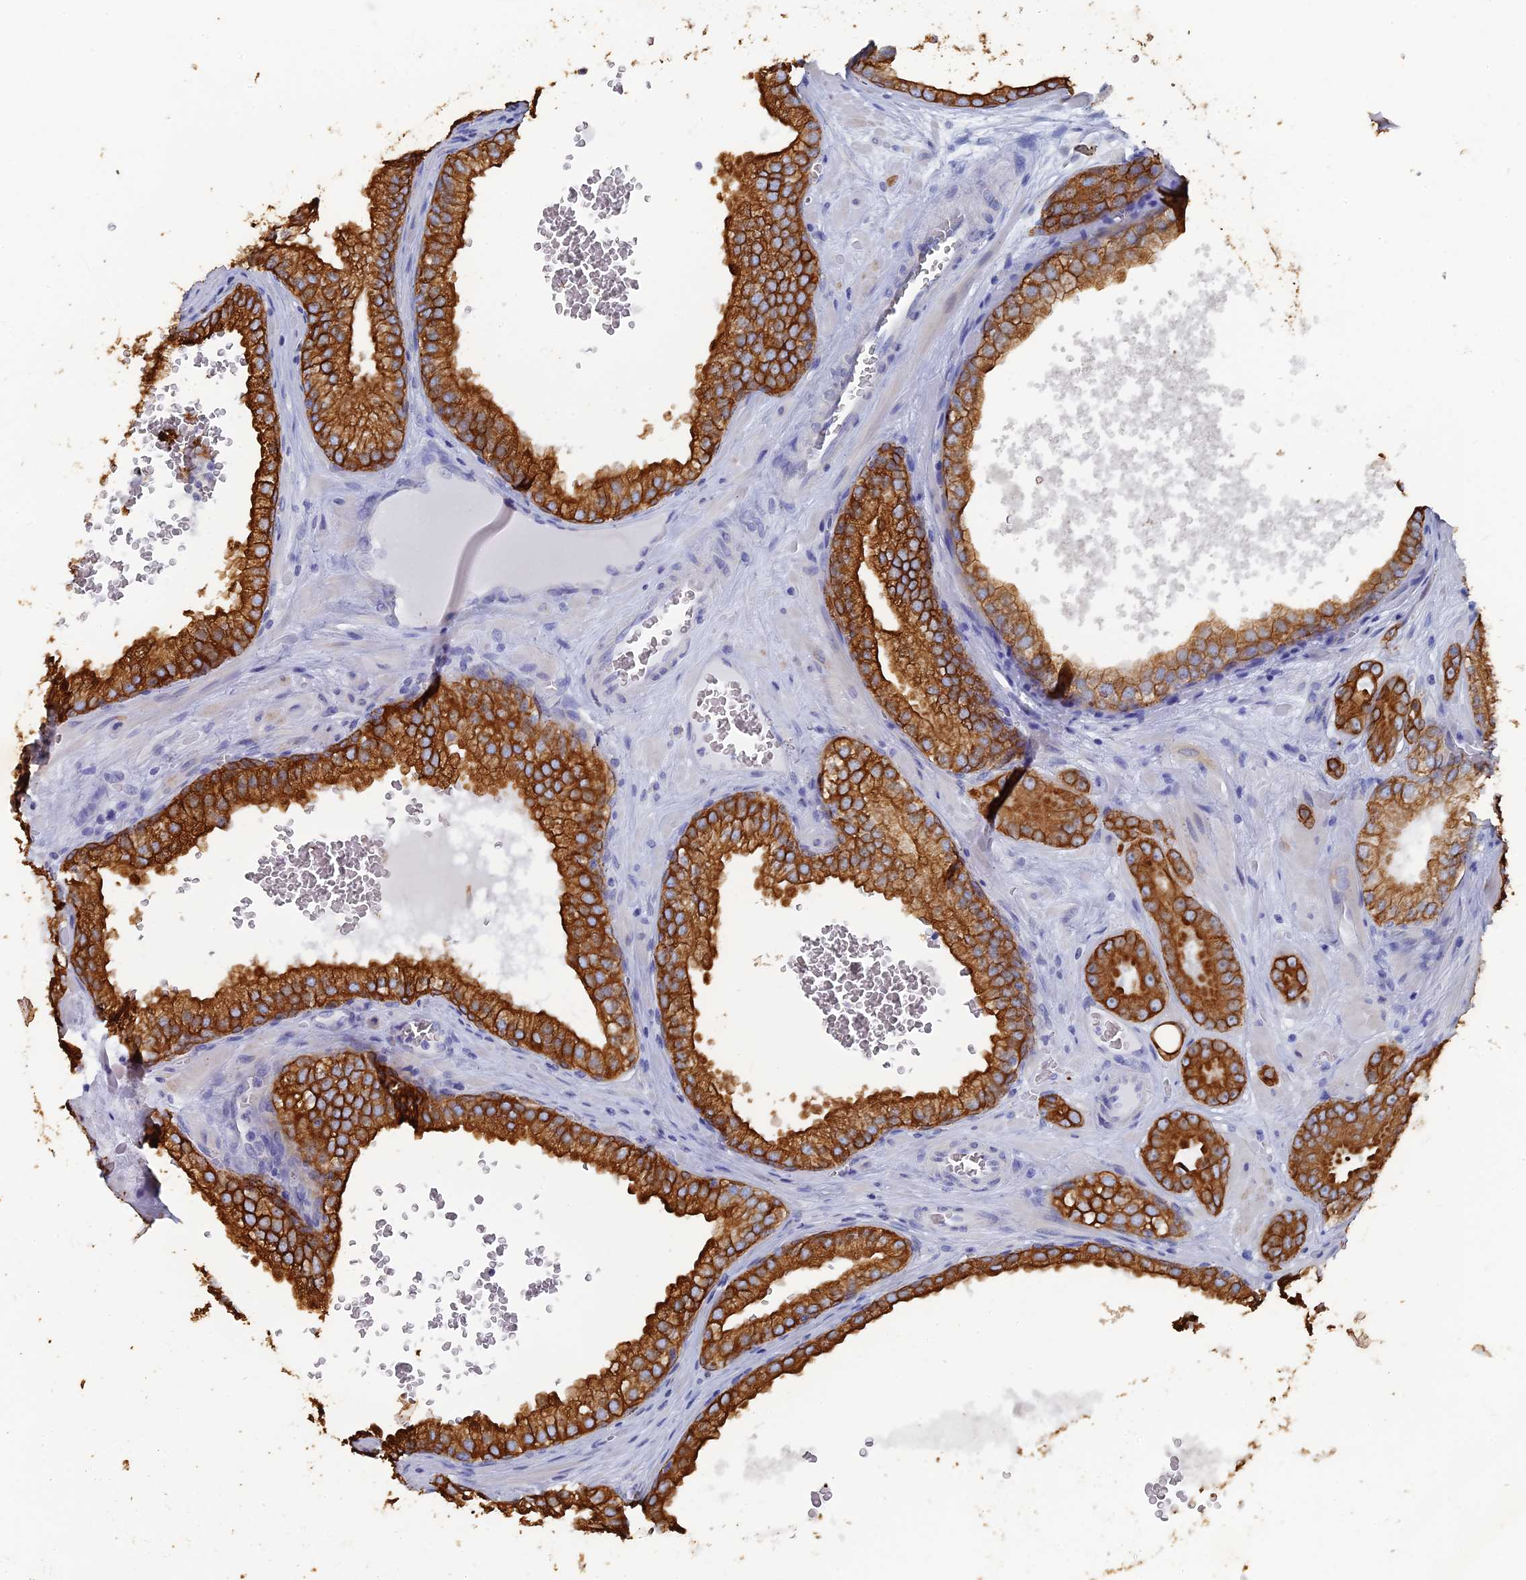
{"staining": {"intensity": "strong", "quantity": ">75%", "location": "cytoplasmic/membranous"}, "tissue": "prostate cancer", "cell_type": "Tumor cells", "image_type": "cancer", "snomed": [{"axis": "morphology", "description": "Adenocarcinoma, Low grade"}, {"axis": "topography", "description": "Prostate"}], "caption": "DAB immunohistochemical staining of prostate cancer demonstrates strong cytoplasmic/membranous protein expression in approximately >75% of tumor cells. (DAB (3,3'-diaminobenzidine) IHC with brightfield microscopy, high magnification).", "gene": "SRFBP1", "patient": {"sex": "male", "age": 60}}